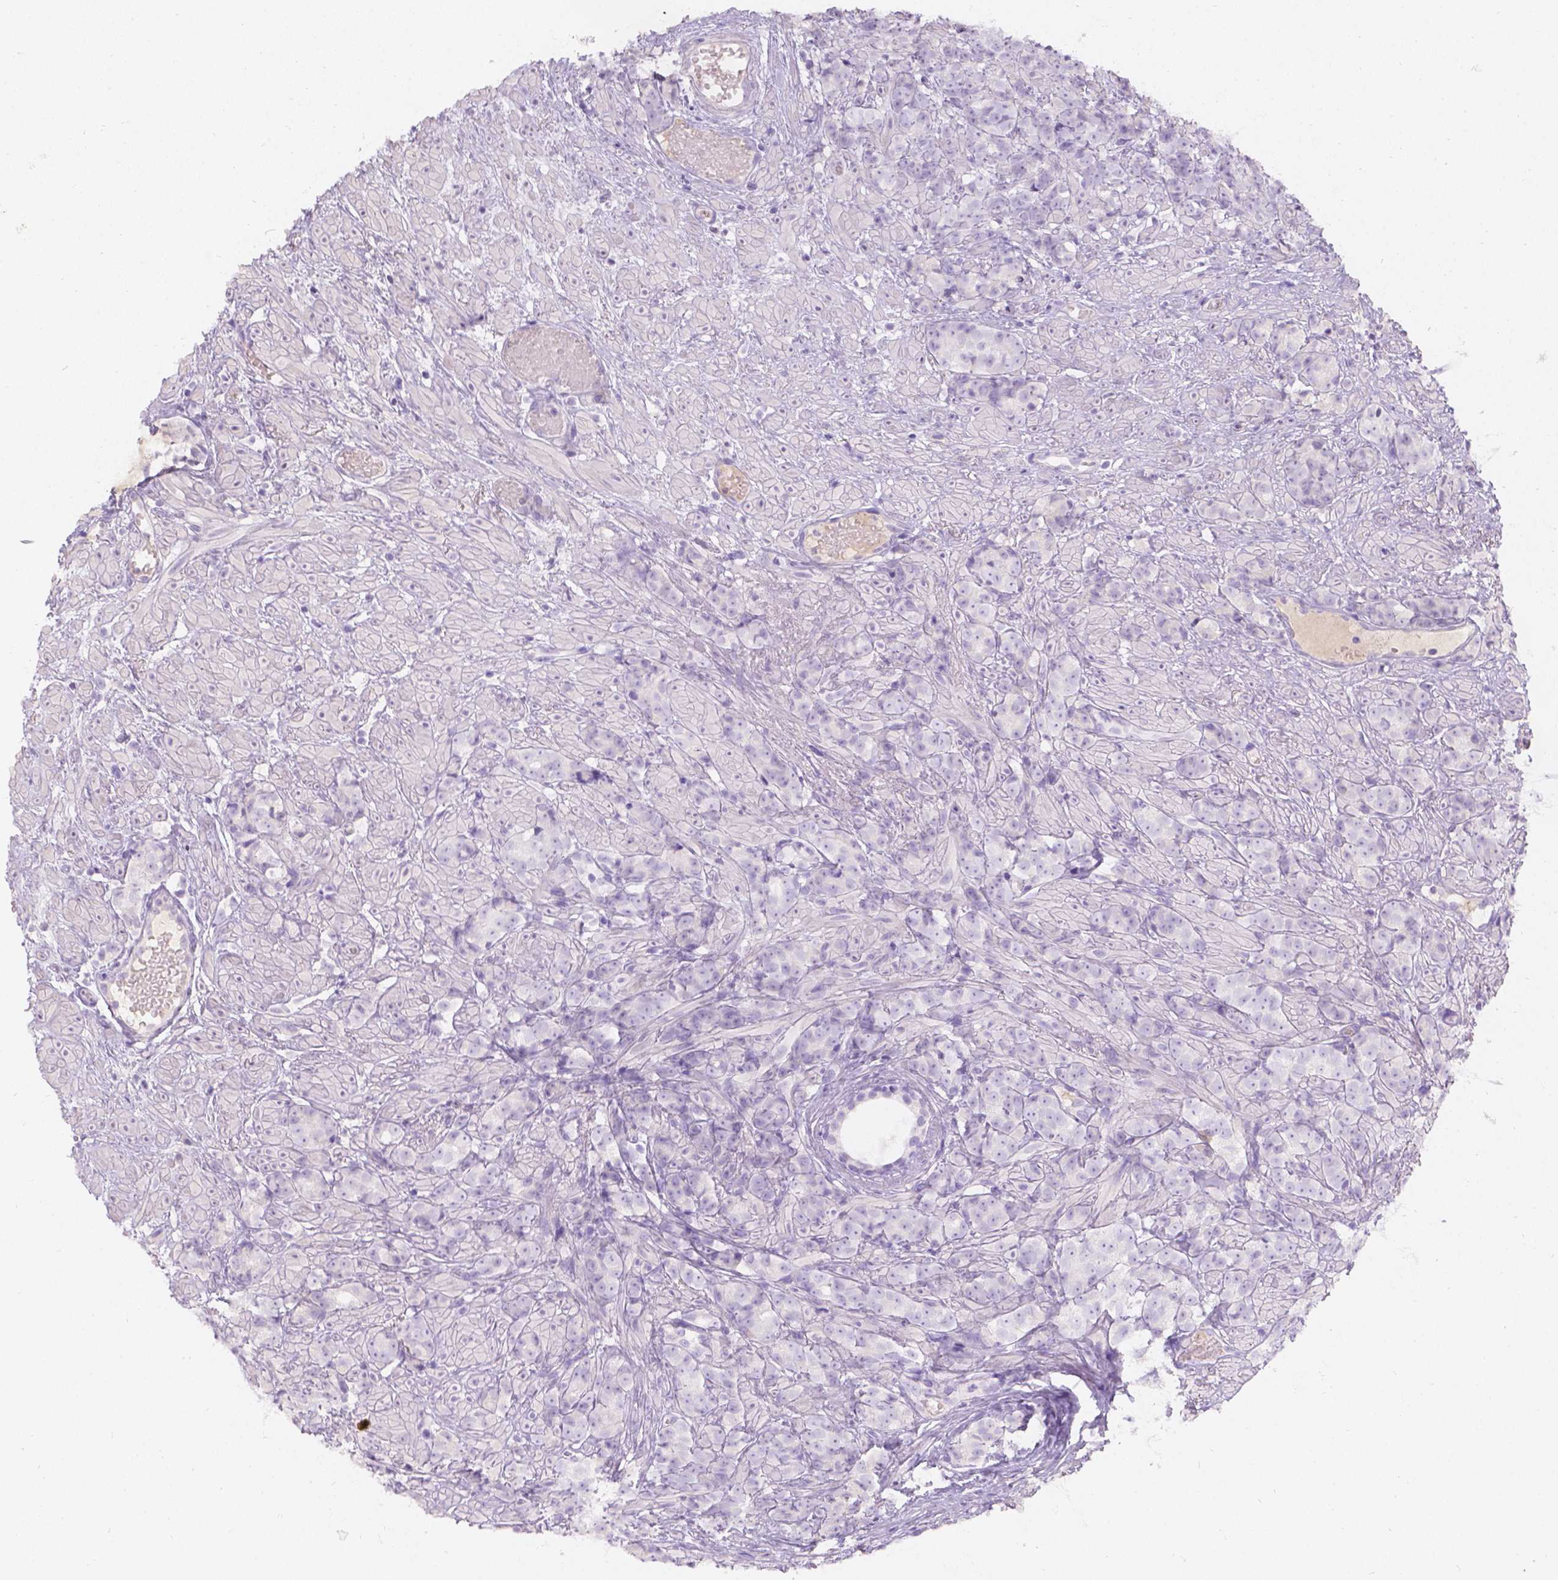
{"staining": {"intensity": "negative", "quantity": "none", "location": "none"}, "tissue": "prostate cancer", "cell_type": "Tumor cells", "image_type": "cancer", "snomed": [{"axis": "morphology", "description": "Adenocarcinoma, High grade"}, {"axis": "topography", "description": "Prostate"}], "caption": "This is a photomicrograph of immunohistochemistry staining of prostate cancer (adenocarcinoma (high-grade)), which shows no staining in tumor cells.", "gene": "GAL3ST2", "patient": {"sex": "male", "age": 81}}